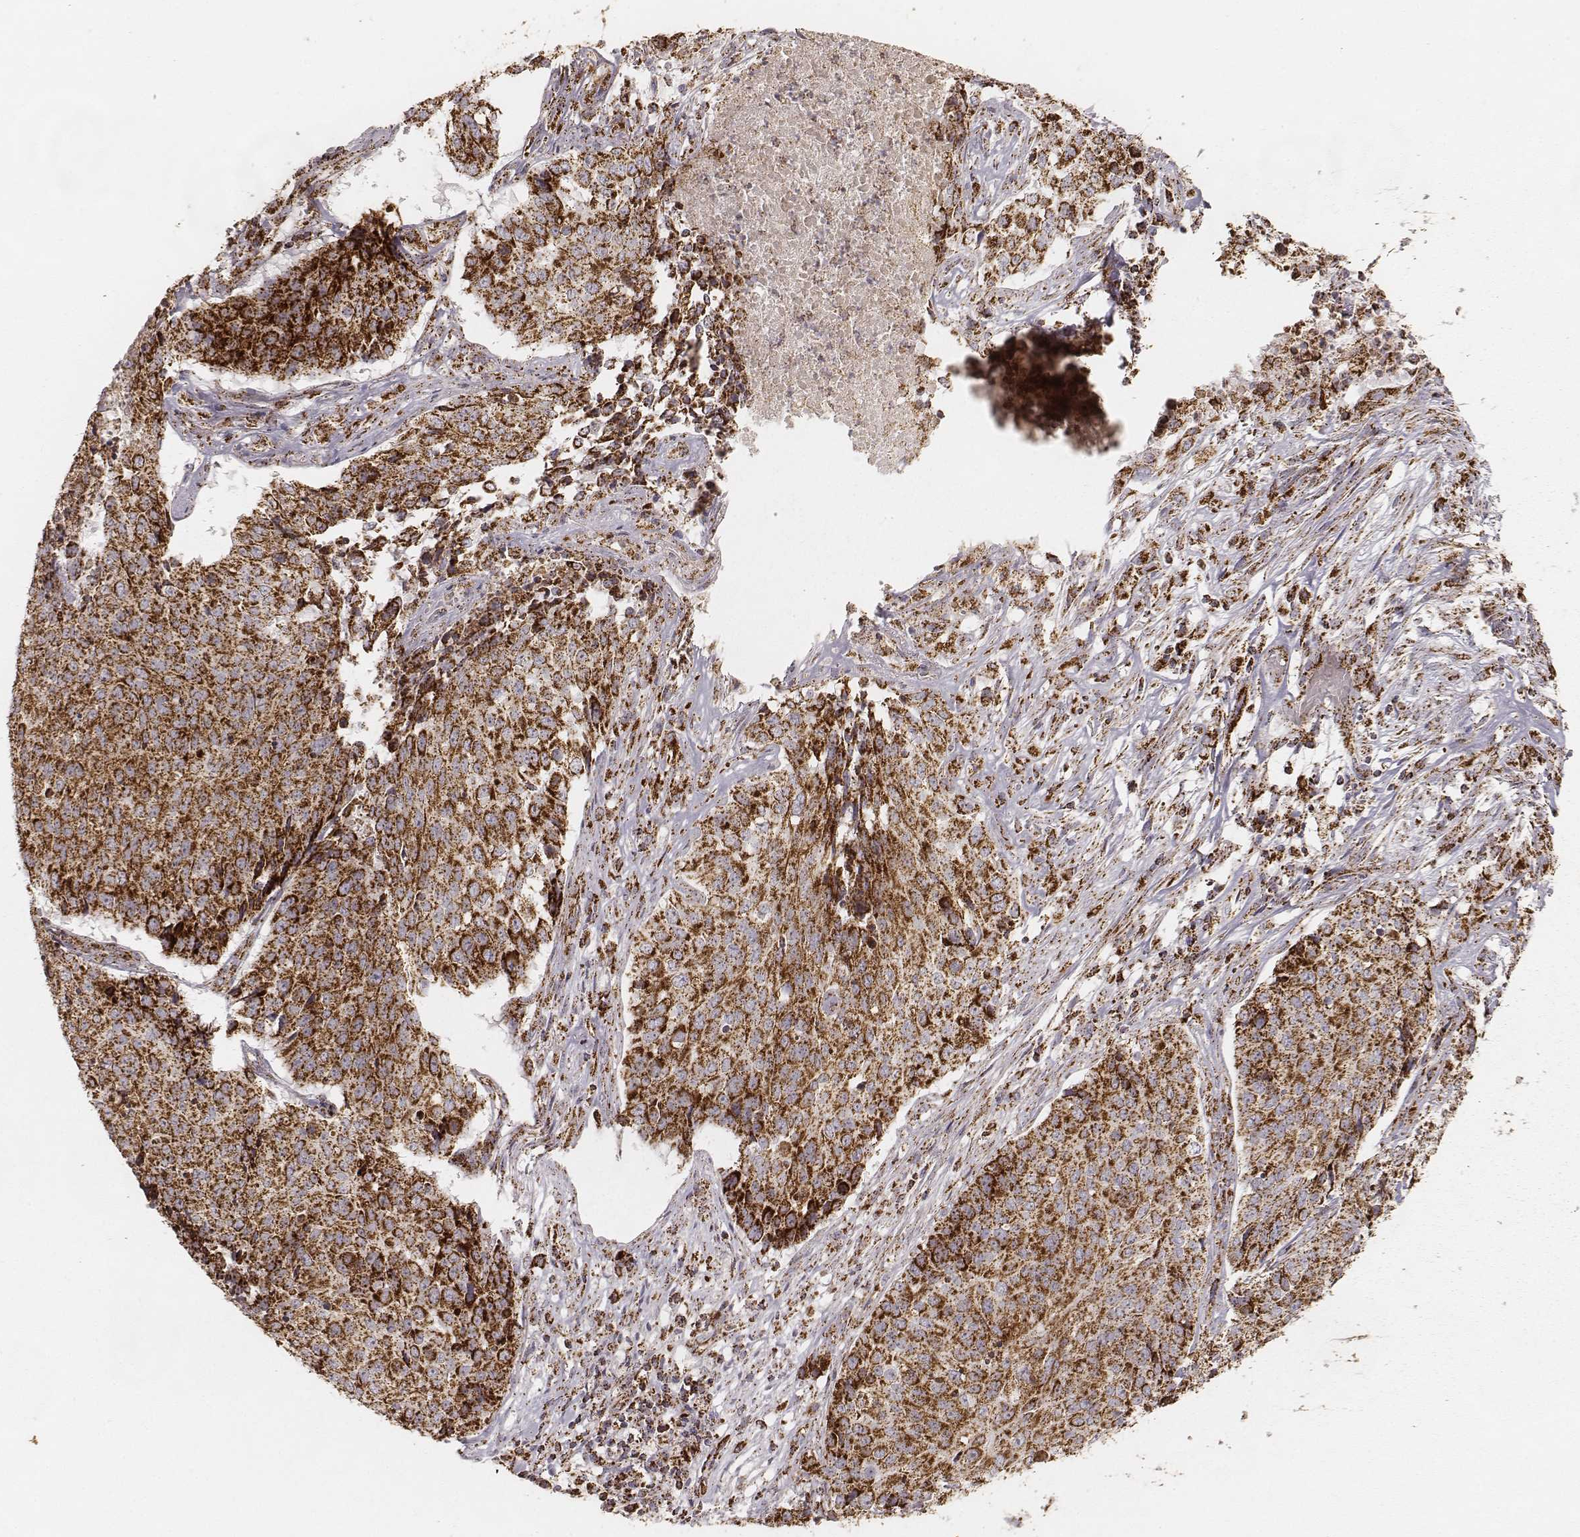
{"staining": {"intensity": "strong", "quantity": ">75%", "location": "cytoplasmic/membranous"}, "tissue": "lung cancer", "cell_type": "Tumor cells", "image_type": "cancer", "snomed": [{"axis": "morphology", "description": "Normal tissue, NOS"}, {"axis": "morphology", "description": "Squamous cell carcinoma, NOS"}, {"axis": "topography", "description": "Bronchus"}, {"axis": "topography", "description": "Lung"}], "caption": "Protein expression analysis of human lung cancer (squamous cell carcinoma) reveals strong cytoplasmic/membranous expression in approximately >75% of tumor cells.", "gene": "CS", "patient": {"sex": "male", "age": 64}}